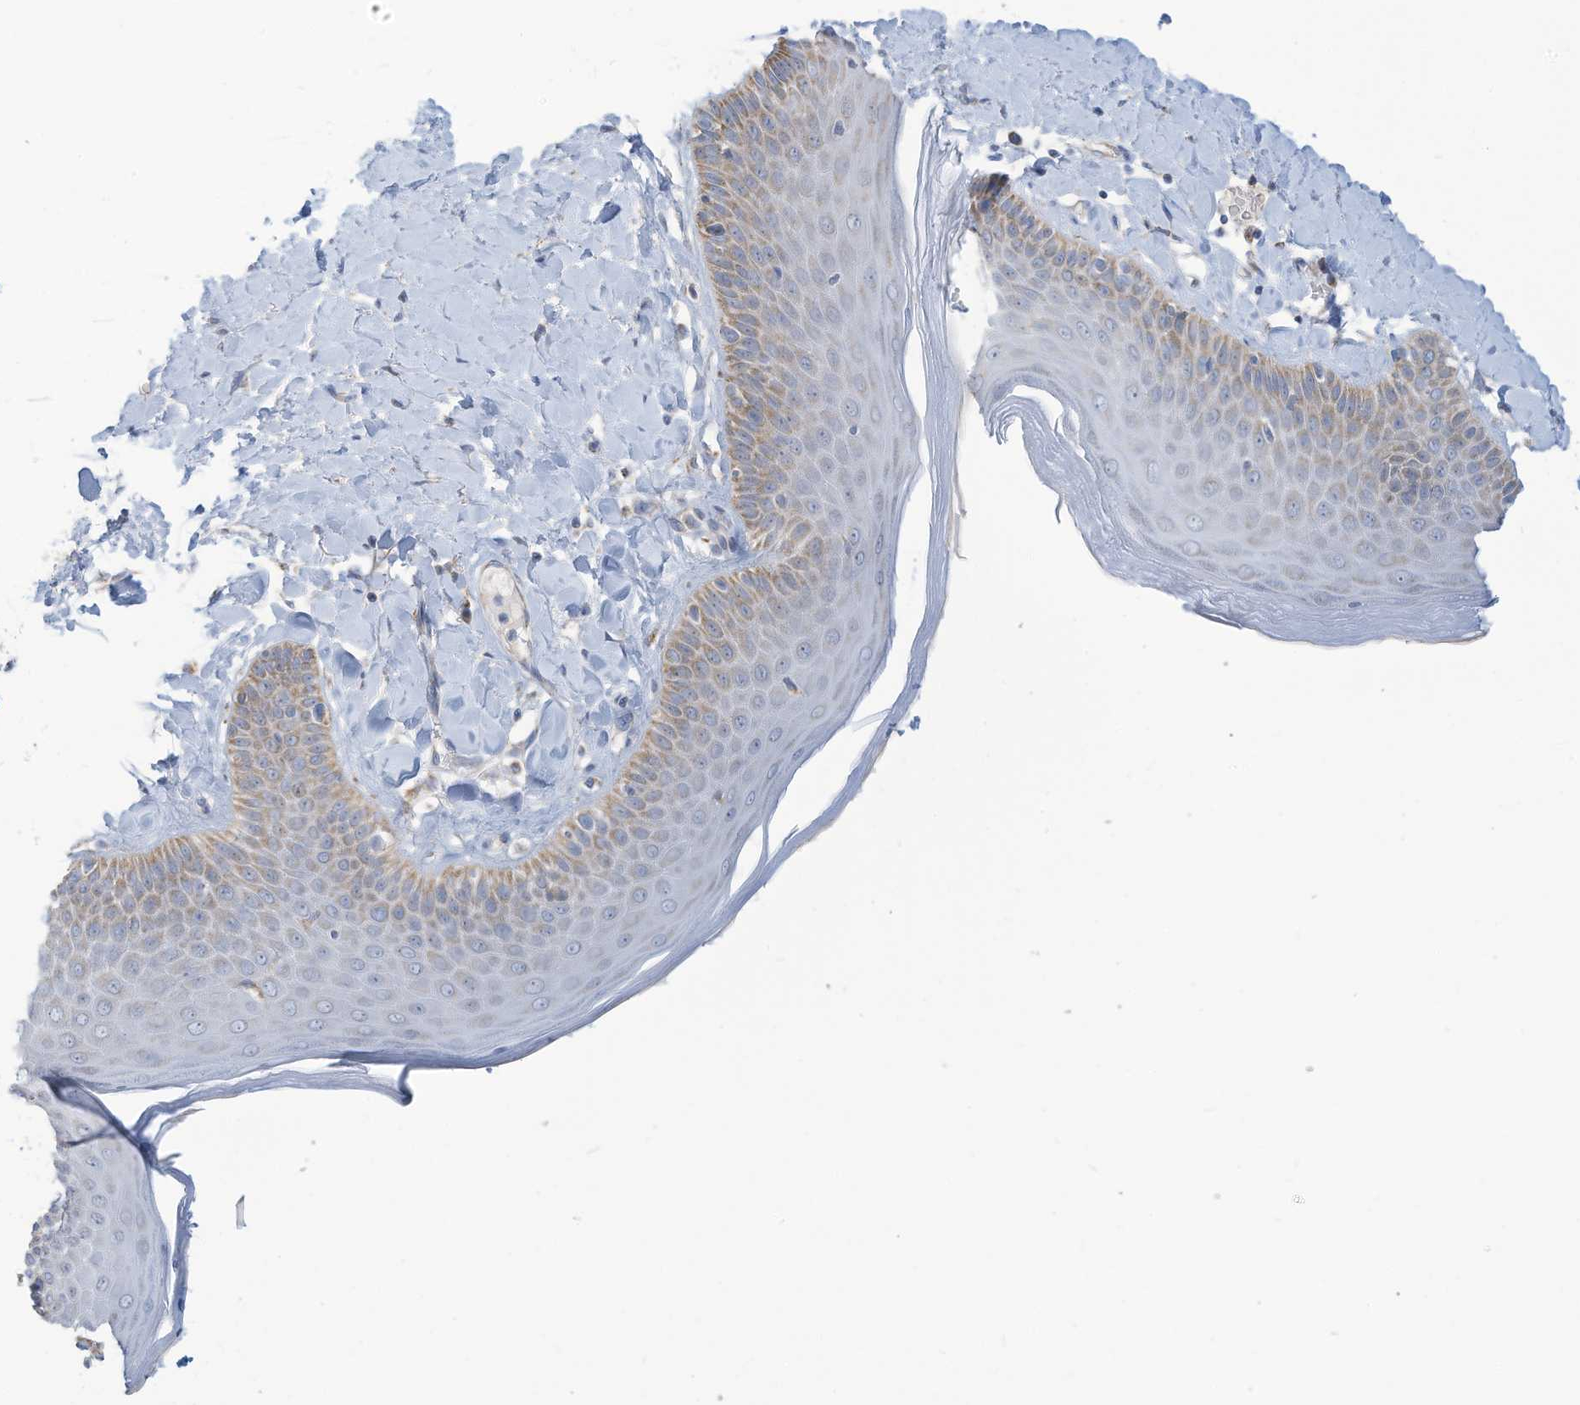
{"staining": {"intensity": "moderate", "quantity": "<25%", "location": "cytoplasmic/membranous"}, "tissue": "skin", "cell_type": "Epidermal cells", "image_type": "normal", "snomed": [{"axis": "morphology", "description": "Normal tissue, NOS"}, {"axis": "topography", "description": "Anal"}], "caption": "Immunohistochemistry micrograph of normal skin: skin stained using immunohistochemistry displays low levels of moderate protein expression localized specifically in the cytoplasmic/membranous of epidermal cells, appearing as a cytoplasmic/membranous brown color.", "gene": "NLN", "patient": {"sex": "male", "age": 69}}